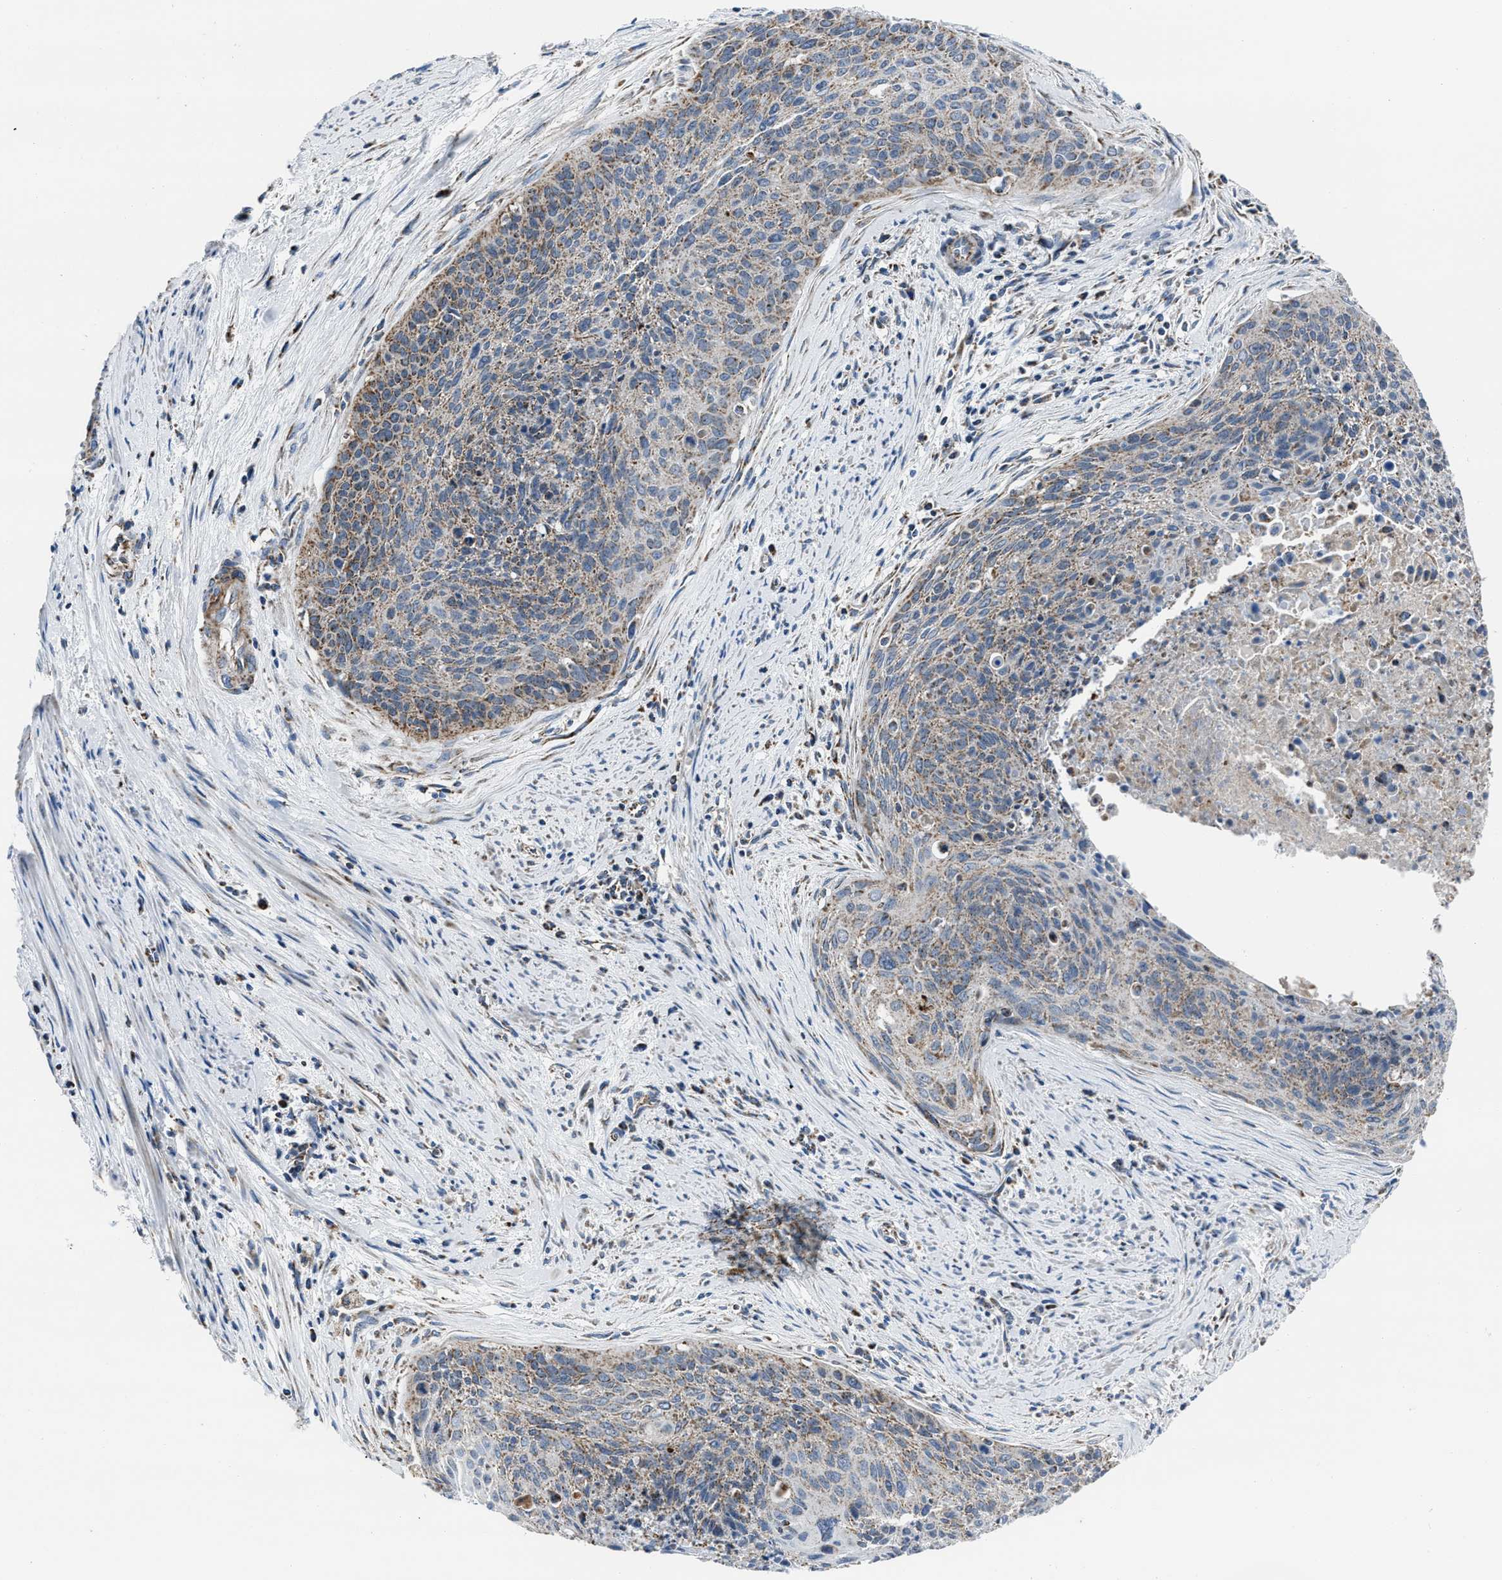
{"staining": {"intensity": "weak", "quantity": ">75%", "location": "cytoplasmic/membranous"}, "tissue": "cervical cancer", "cell_type": "Tumor cells", "image_type": "cancer", "snomed": [{"axis": "morphology", "description": "Squamous cell carcinoma, NOS"}, {"axis": "topography", "description": "Cervix"}], "caption": "This is a micrograph of IHC staining of cervical cancer (squamous cell carcinoma), which shows weak positivity in the cytoplasmic/membranous of tumor cells.", "gene": "NSD3", "patient": {"sex": "female", "age": 55}}